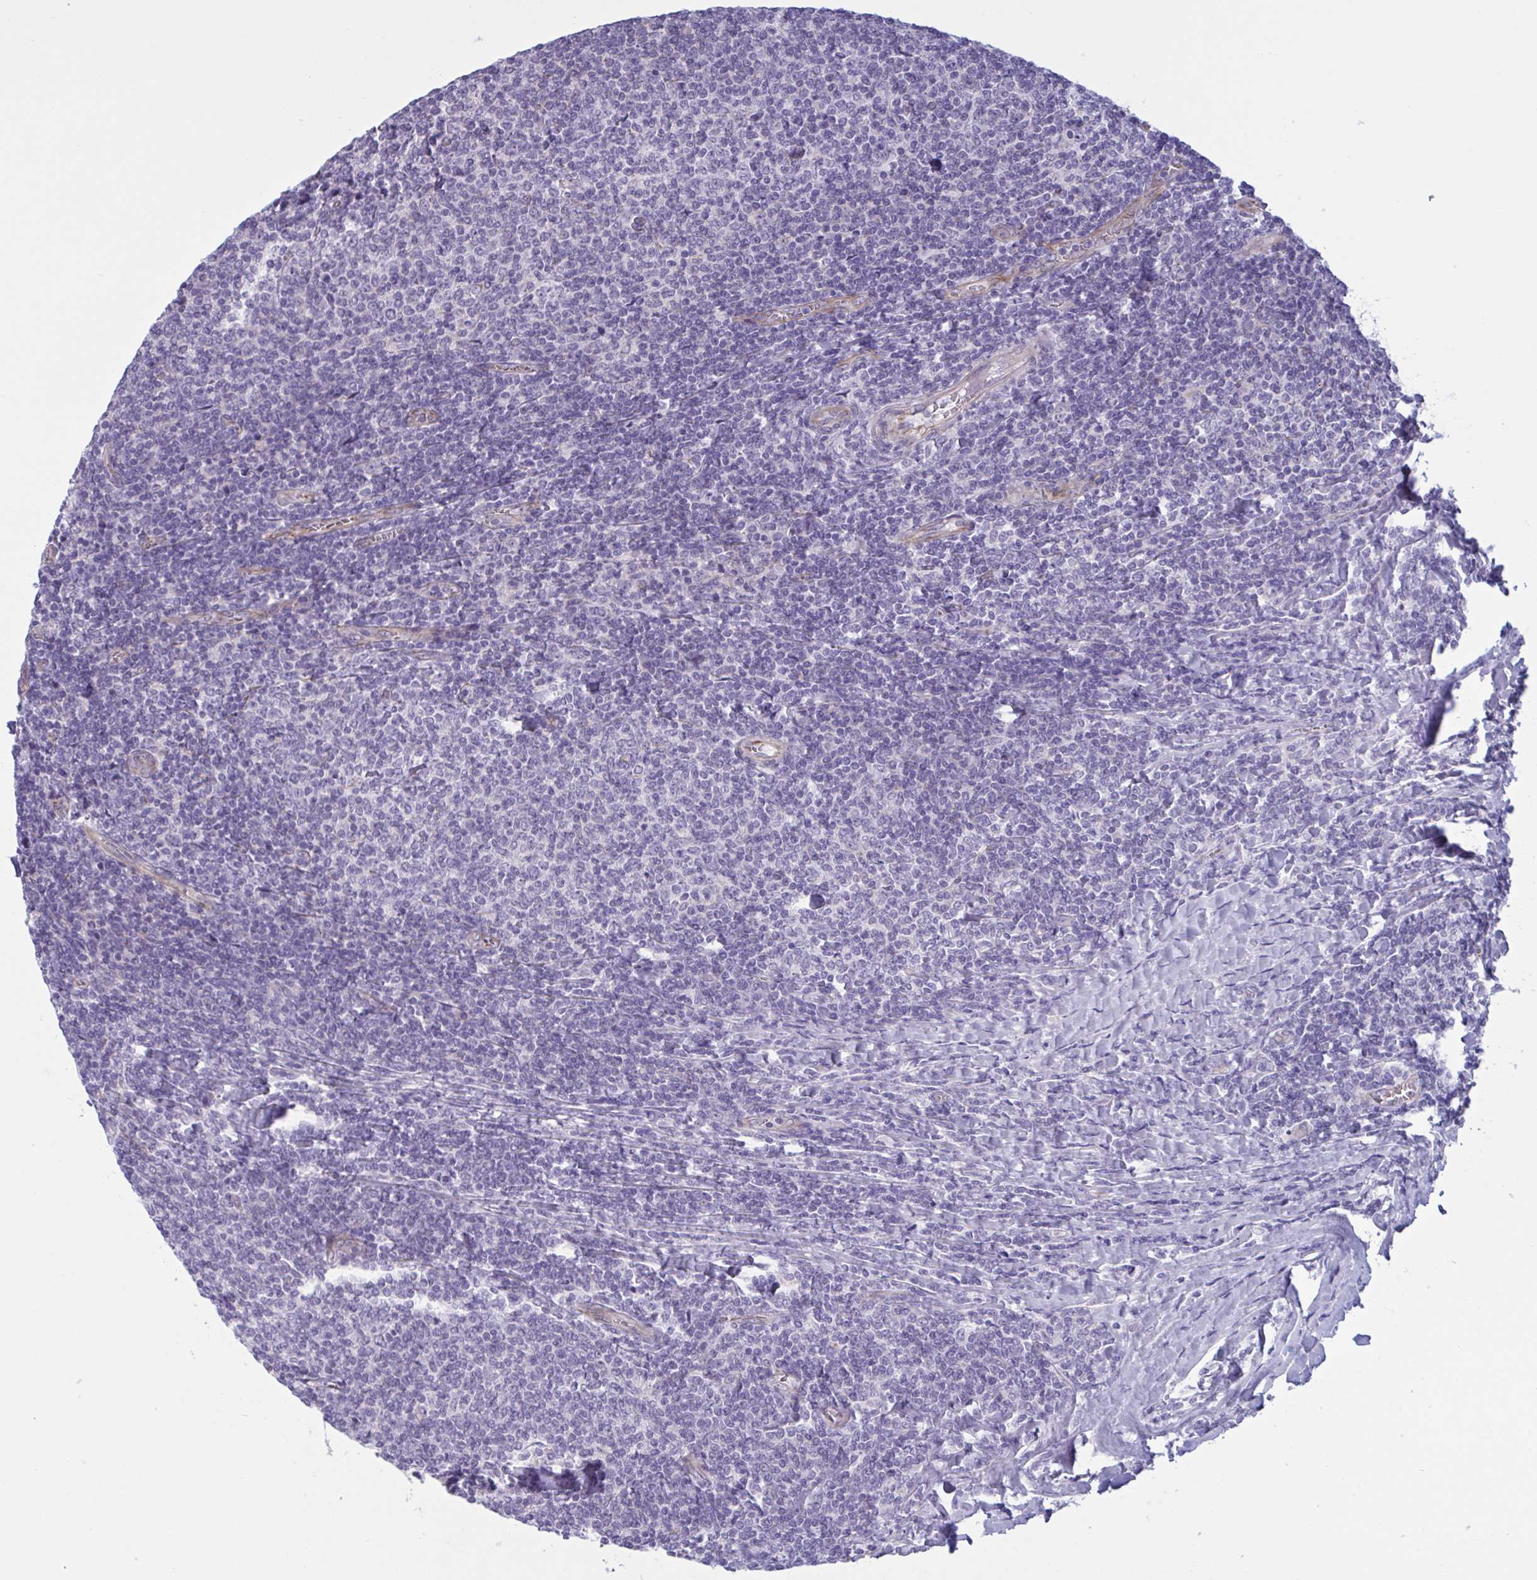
{"staining": {"intensity": "negative", "quantity": "none", "location": "none"}, "tissue": "lymphoma", "cell_type": "Tumor cells", "image_type": "cancer", "snomed": [{"axis": "morphology", "description": "Malignant lymphoma, non-Hodgkin's type, Low grade"}, {"axis": "topography", "description": "Lymph node"}], "caption": "IHC histopathology image of neoplastic tissue: human malignant lymphoma, non-Hodgkin's type (low-grade) stained with DAB demonstrates no significant protein staining in tumor cells.", "gene": "OR1L3", "patient": {"sex": "male", "age": 52}}